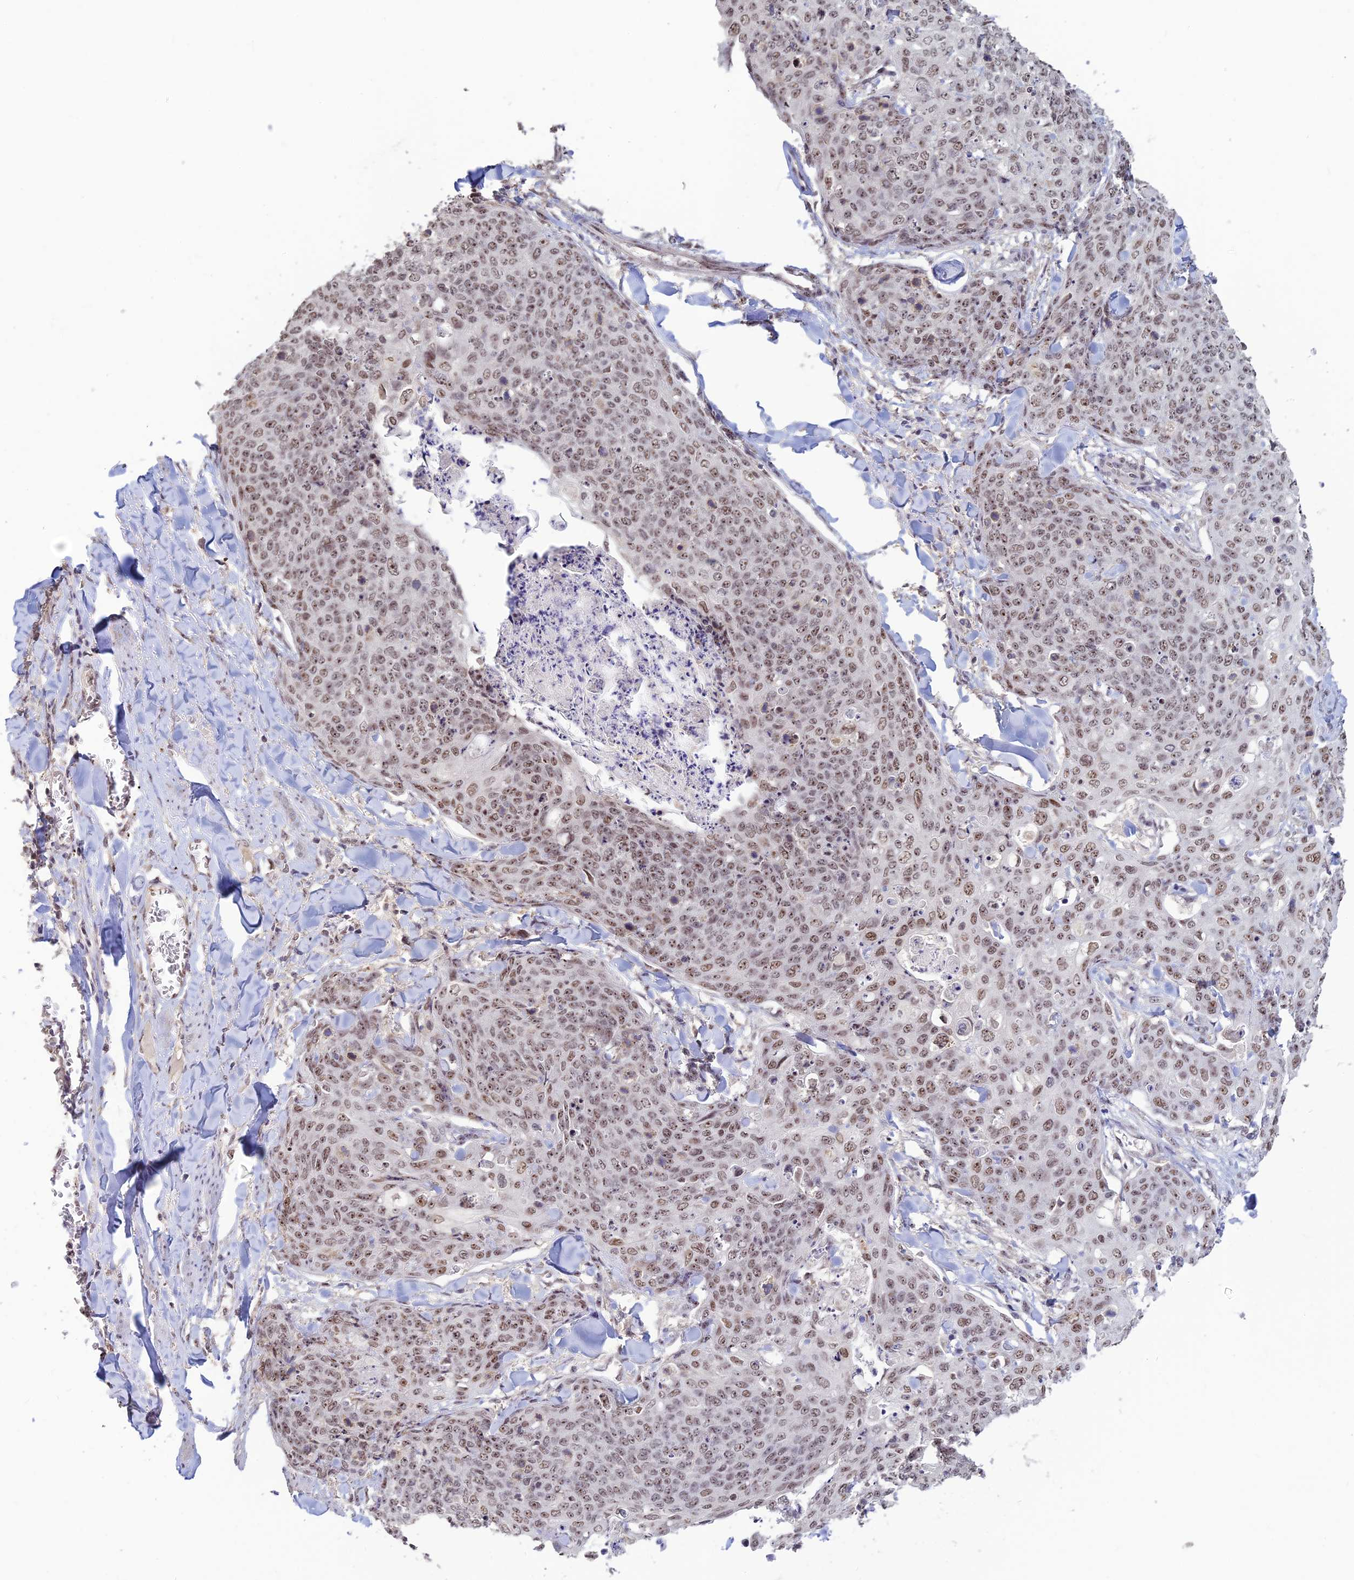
{"staining": {"intensity": "weak", "quantity": ">75%", "location": "nuclear"}, "tissue": "skin cancer", "cell_type": "Tumor cells", "image_type": "cancer", "snomed": [{"axis": "morphology", "description": "Squamous cell carcinoma, NOS"}, {"axis": "topography", "description": "Skin"}, {"axis": "topography", "description": "Vulva"}], "caption": "About >75% of tumor cells in human skin cancer exhibit weak nuclear protein positivity as visualized by brown immunohistochemical staining.", "gene": "POLR1G", "patient": {"sex": "female", "age": 85}}